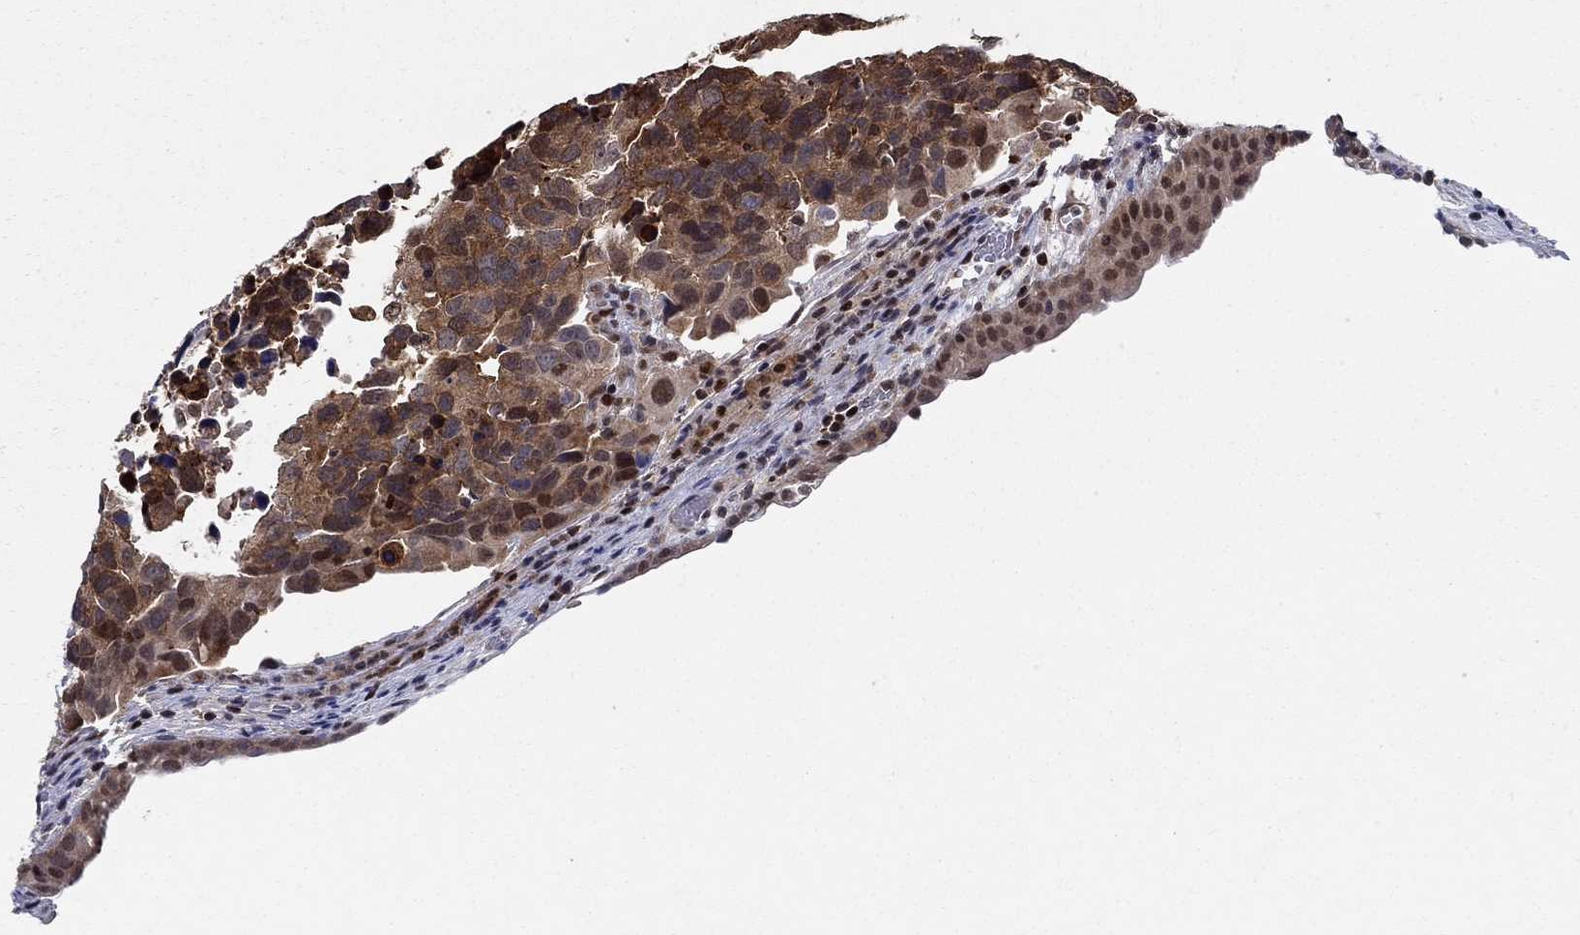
{"staining": {"intensity": "moderate", "quantity": "25%-75%", "location": "cytoplasmic/membranous"}, "tissue": "urothelial cancer", "cell_type": "Tumor cells", "image_type": "cancer", "snomed": [{"axis": "morphology", "description": "Urothelial carcinoma, High grade"}, {"axis": "topography", "description": "Urinary bladder"}], "caption": "Human urothelial cancer stained for a protein (brown) reveals moderate cytoplasmic/membranous positive expression in approximately 25%-75% of tumor cells.", "gene": "ZNF594", "patient": {"sex": "male", "age": 60}}